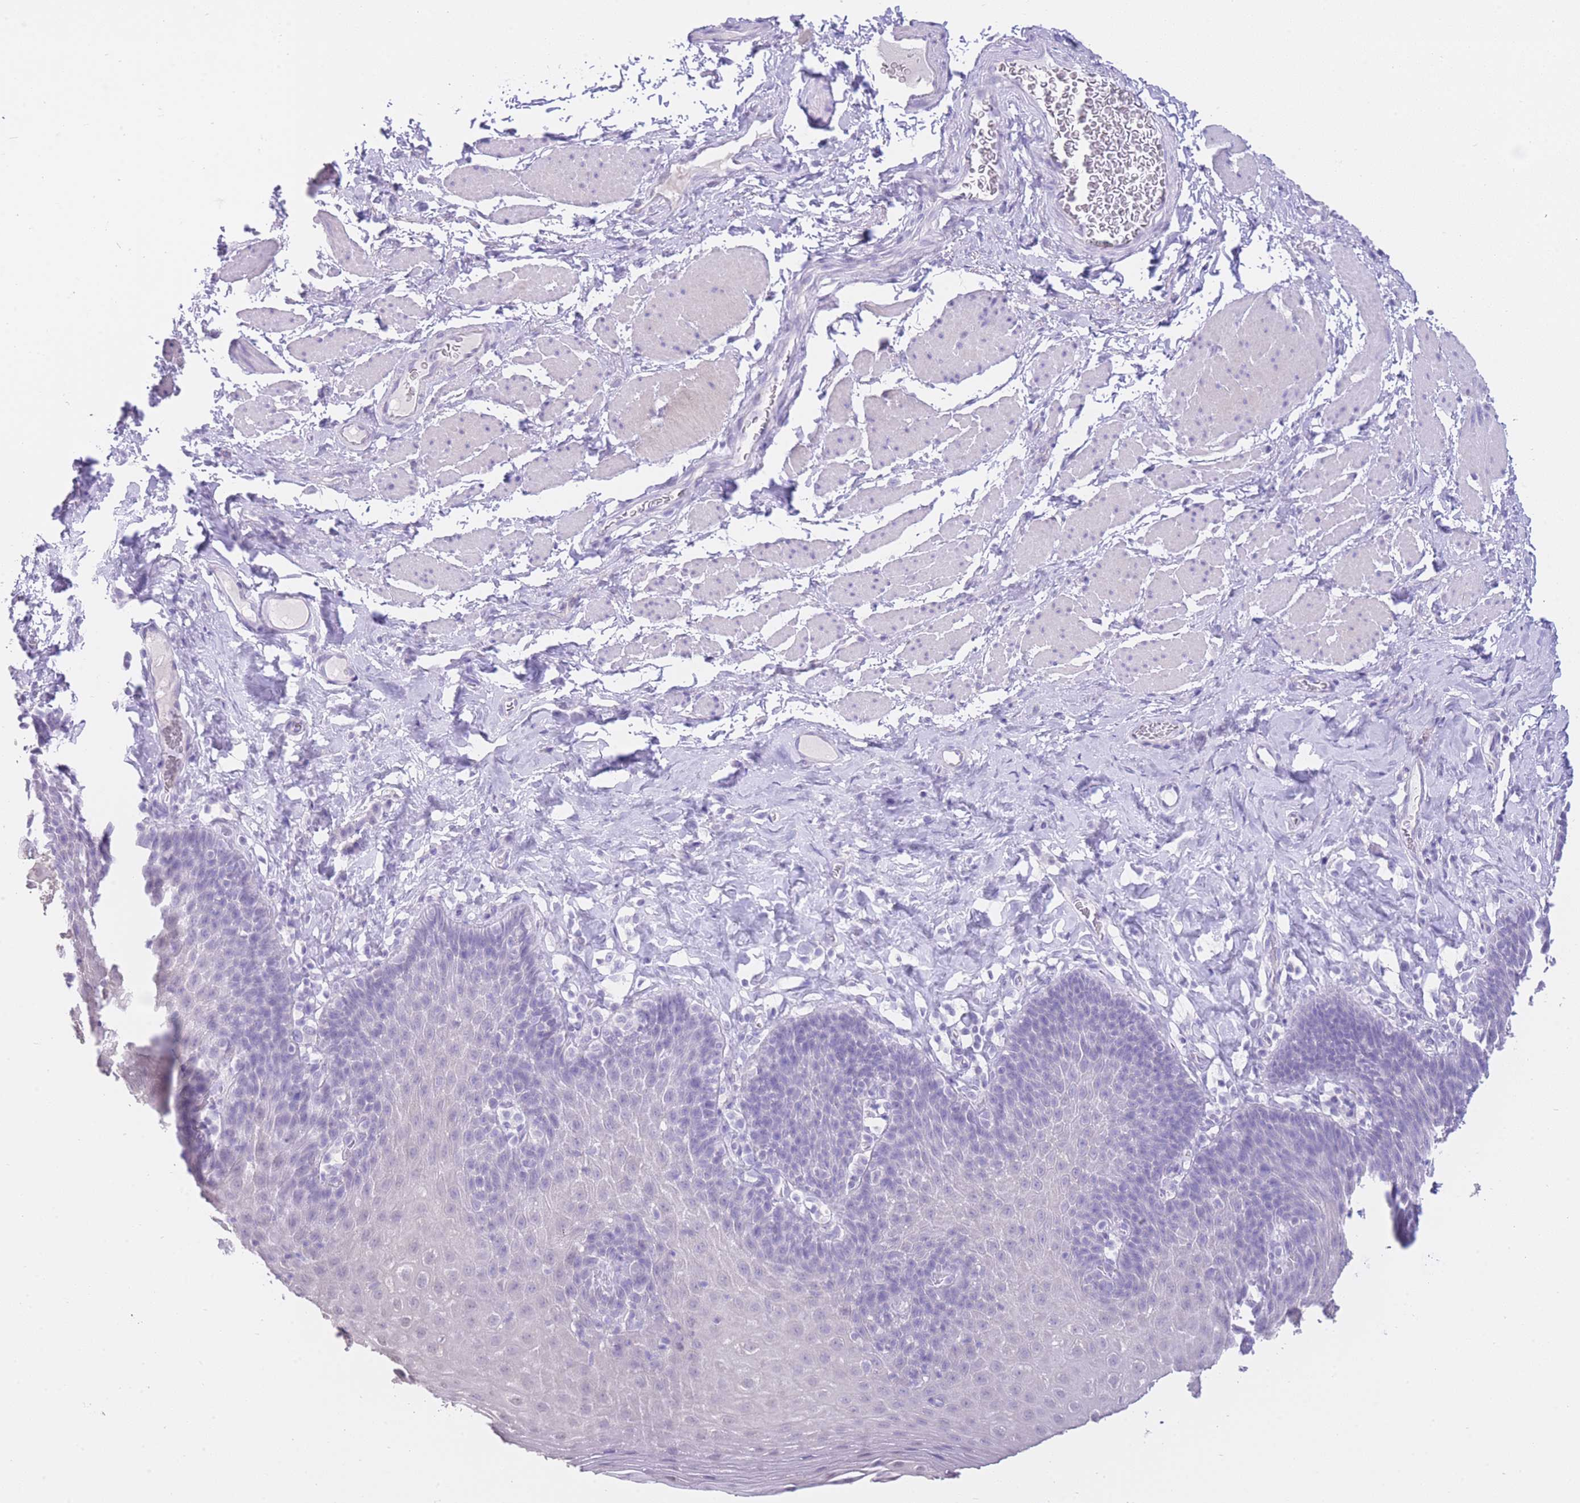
{"staining": {"intensity": "negative", "quantity": "none", "location": "none"}, "tissue": "esophagus", "cell_type": "Squamous epithelial cells", "image_type": "normal", "snomed": [{"axis": "morphology", "description": "Normal tissue, NOS"}, {"axis": "topography", "description": "Esophagus"}], "caption": "Histopathology image shows no significant protein expression in squamous epithelial cells of benign esophagus.", "gene": "ZNF212", "patient": {"sex": "female", "age": 61}}